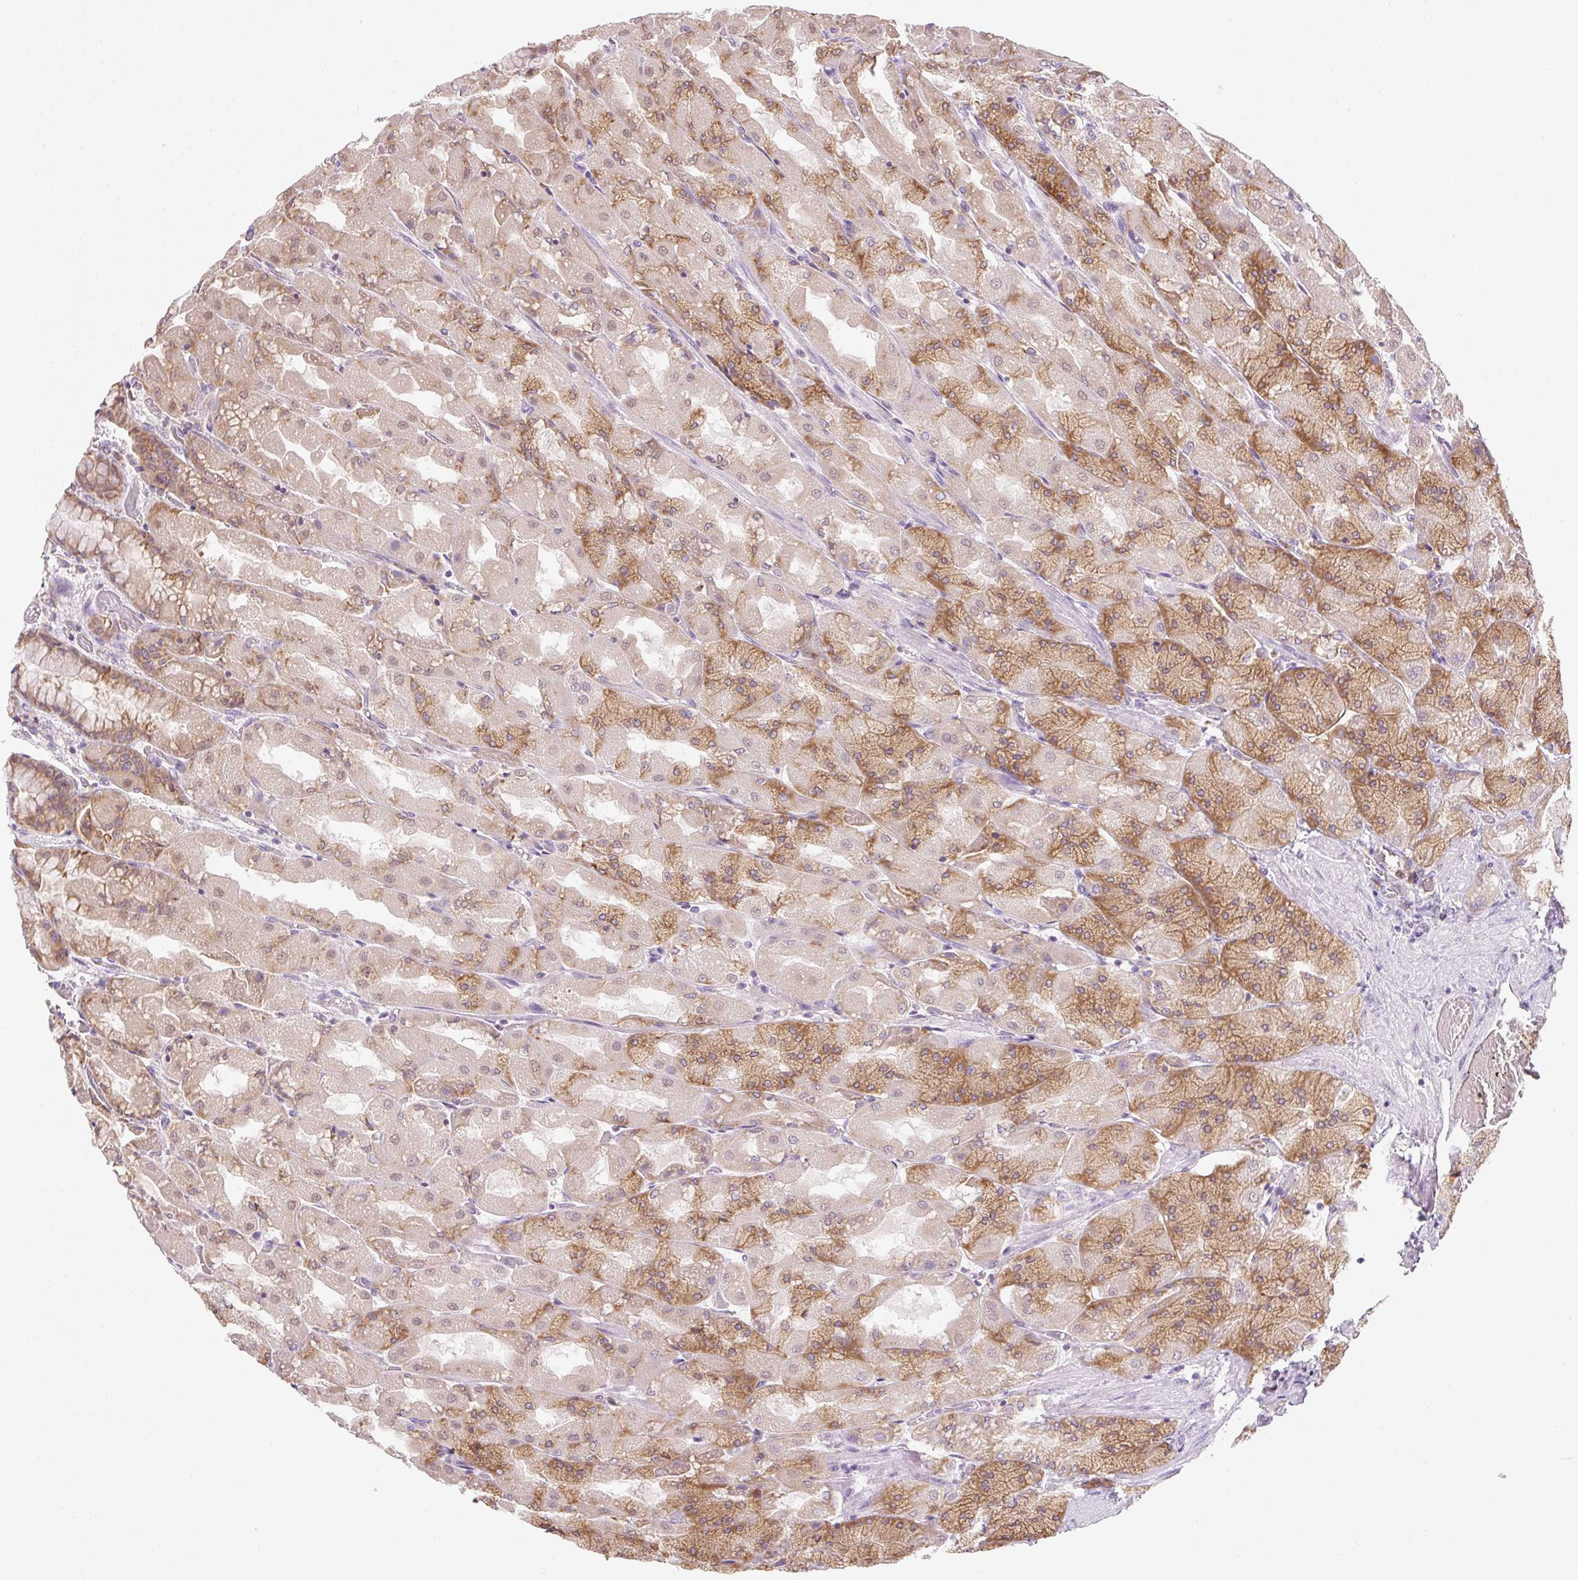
{"staining": {"intensity": "moderate", "quantity": "25%-75%", "location": "cytoplasmic/membranous"}, "tissue": "stomach", "cell_type": "Glandular cells", "image_type": "normal", "snomed": [{"axis": "morphology", "description": "Normal tissue, NOS"}, {"axis": "topography", "description": "Stomach"}], "caption": "Moderate cytoplasmic/membranous positivity is appreciated in approximately 25%-75% of glandular cells in normal stomach.", "gene": "RPL18A", "patient": {"sex": "female", "age": 61}}